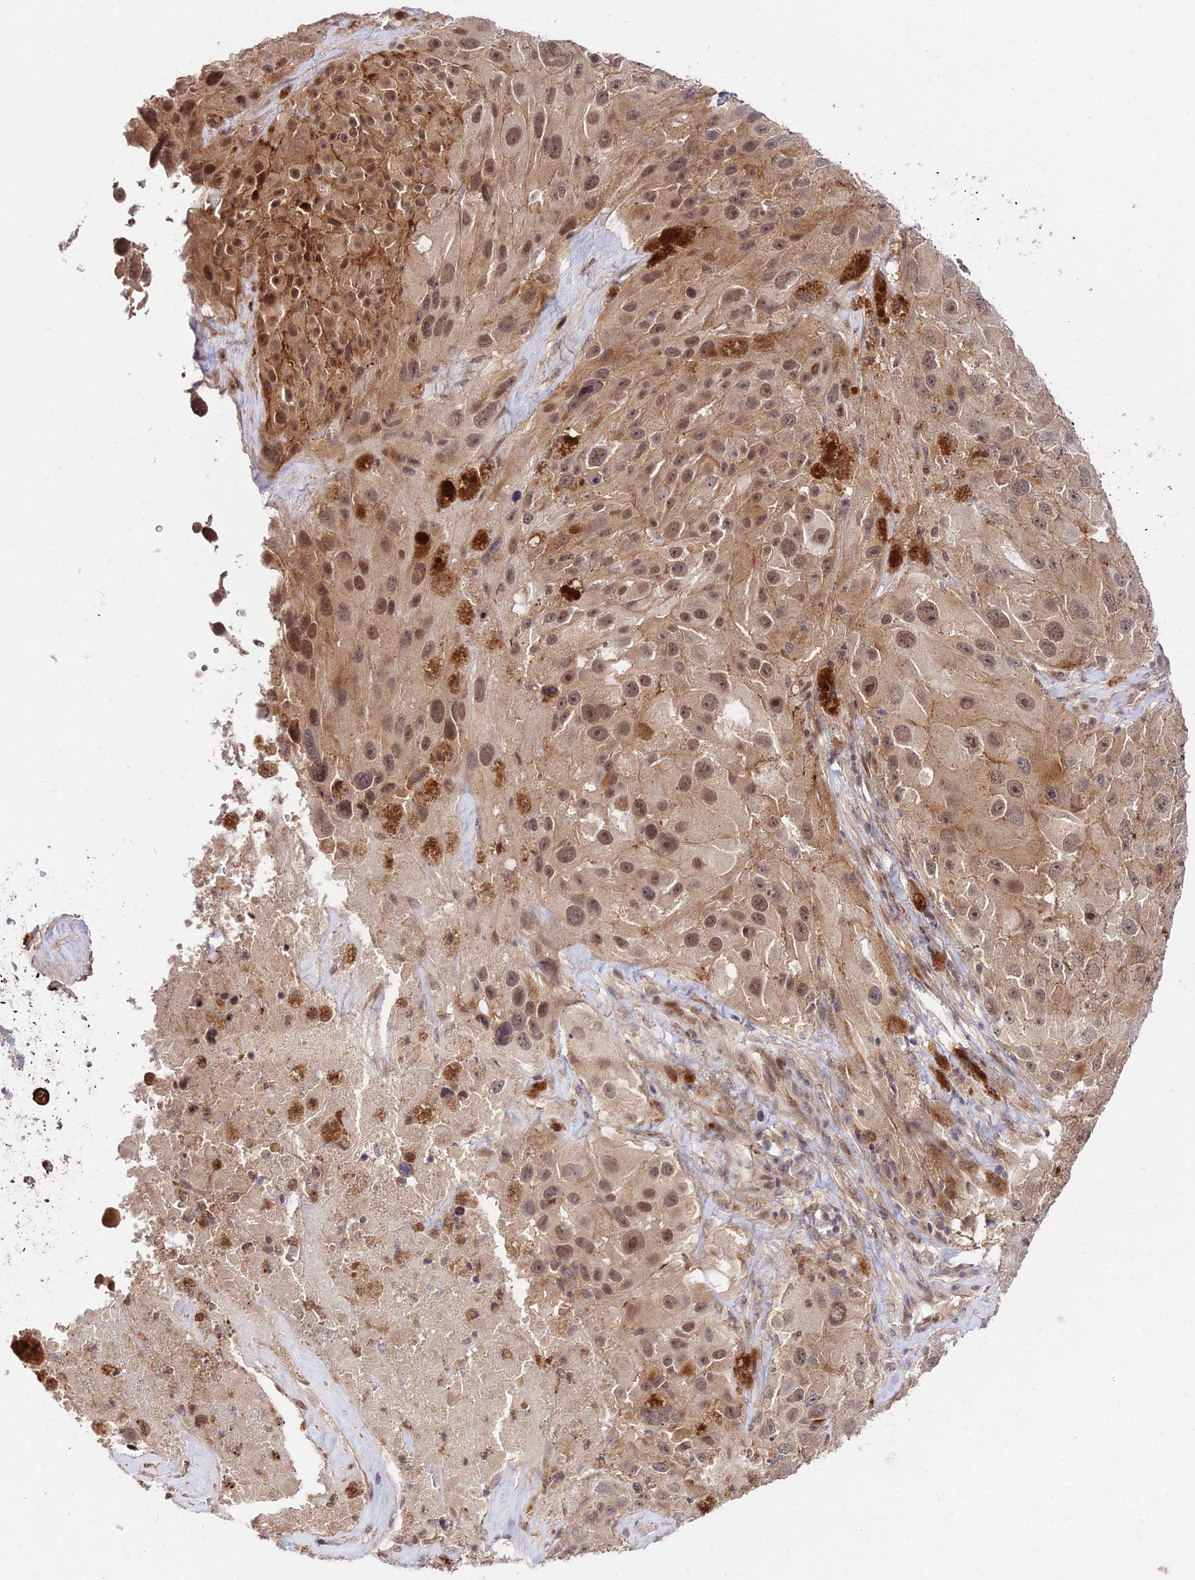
{"staining": {"intensity": "moderate", "quantity": ">75%", "location": "nuclear"}, "tissue": "melanoma", "cell_type": "Tumor cells", "image_type": "cancer", "snomed": [{"axis": "morphology", "description": "Malignant melanoma, Metastatic site"}, {"axis": "topography", "description": "Lymph node"}], "caption": "Brown immunohistochemical staining in malignant melanoma (metastatic site) displays moderate nuclear staining in about >75% of tumor cells.", "gene": "ZNF85", "patient": {"sex": "male", "age": 62}}